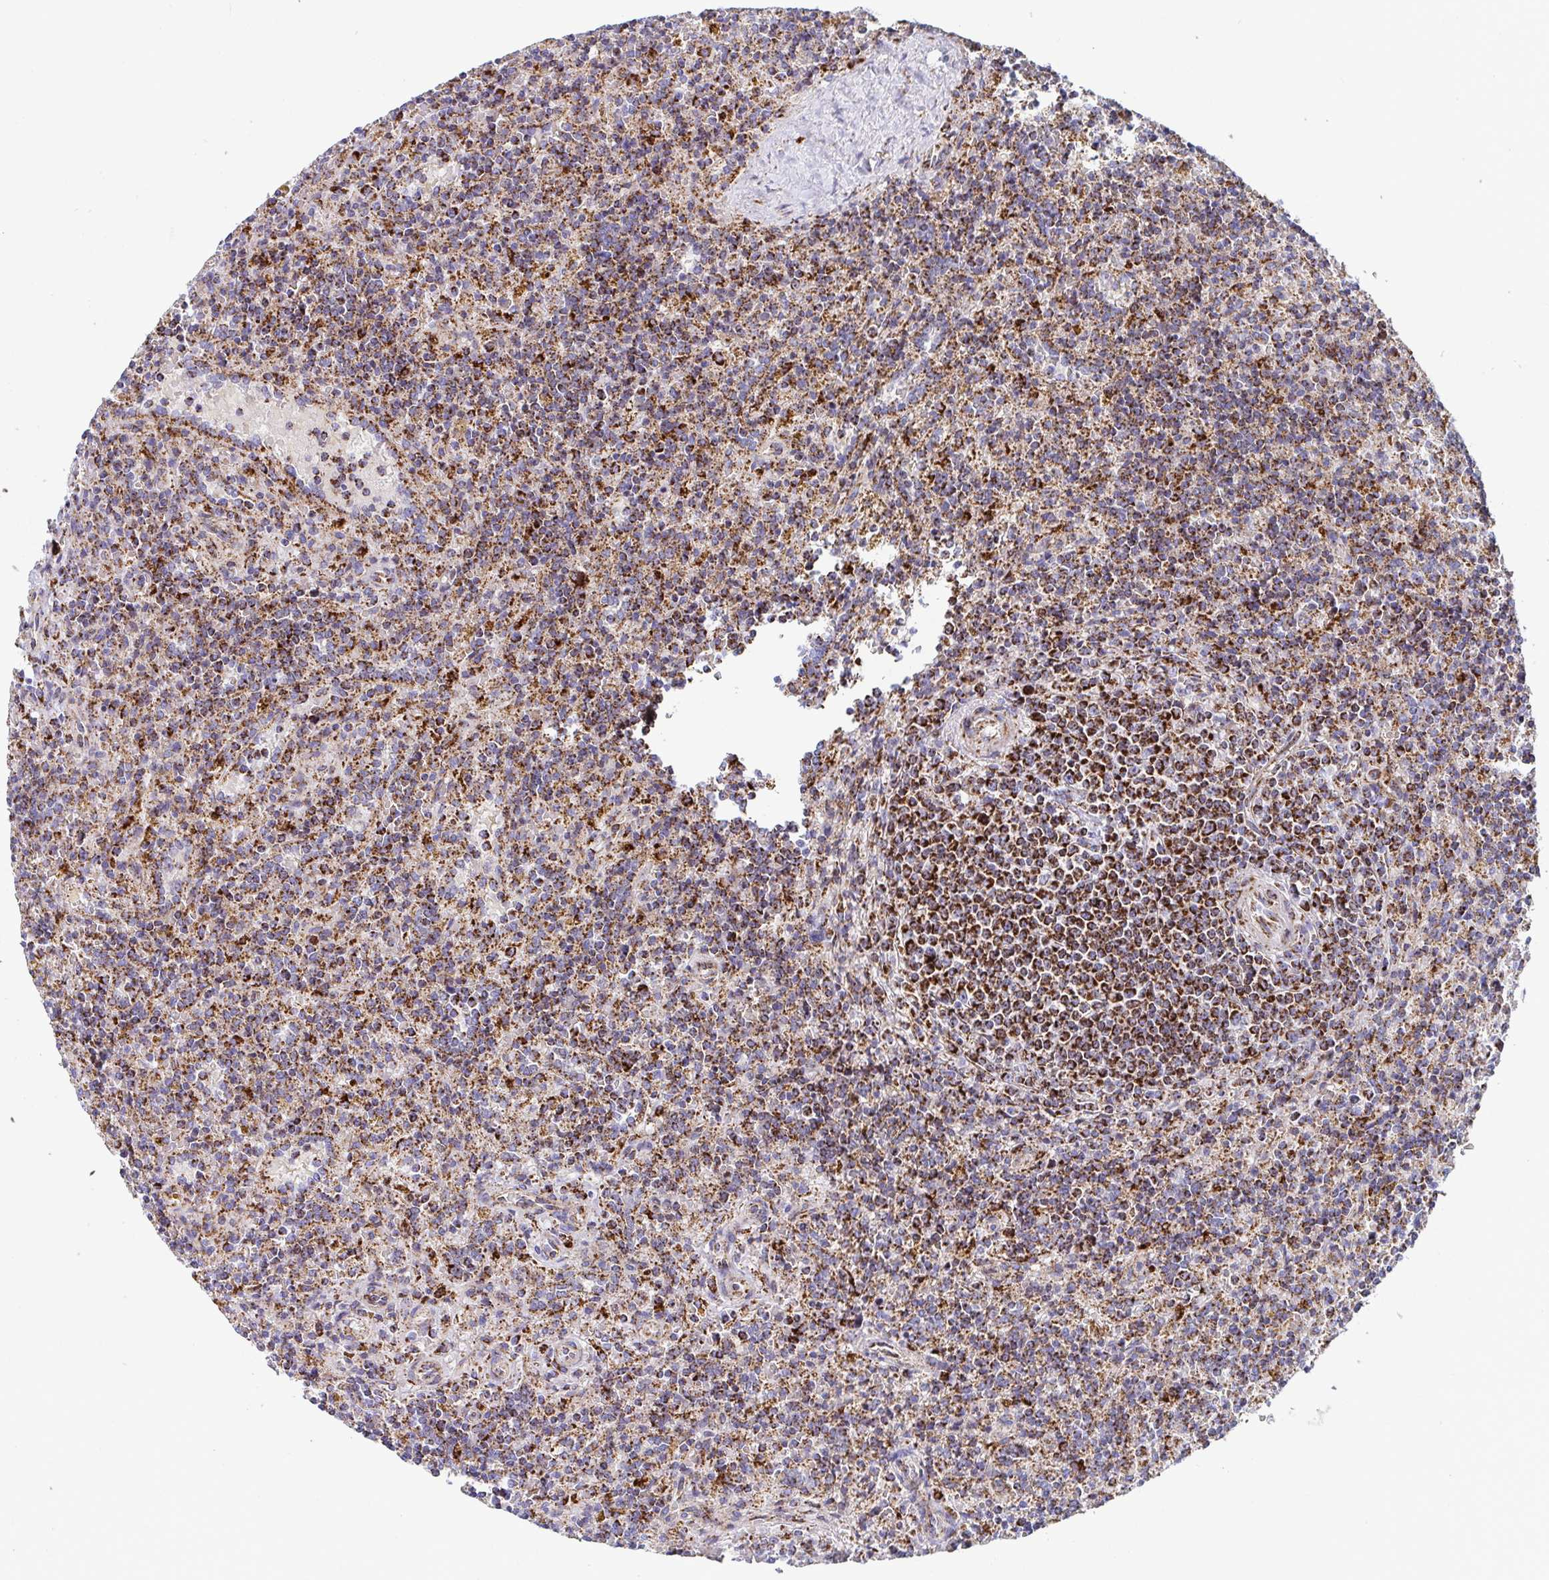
{"staining": {"intensity": "strong", "quantity": ">75%", "location": "cytoplasmic/membranous"}, "tissue": "lymphoma", "cell_type": "Tumor cells", "image_type": "cancer", "snomed": [{"axis": "morphology", "description": "Malignant lymphoma, non-Hodgkin's type, Low grade"}, {"axis": "topography", "description": "Spleen"}], "caption": "This image demonstrates IHC staining of malignant lymphoma, non-Hodgkin's type (low-grade), with high strong cytoplasmic/membranous staining in approximately >75% of tumor cells.", "gene": "ATP5MJ", "patient": {"sex": "male", "age": 67}}